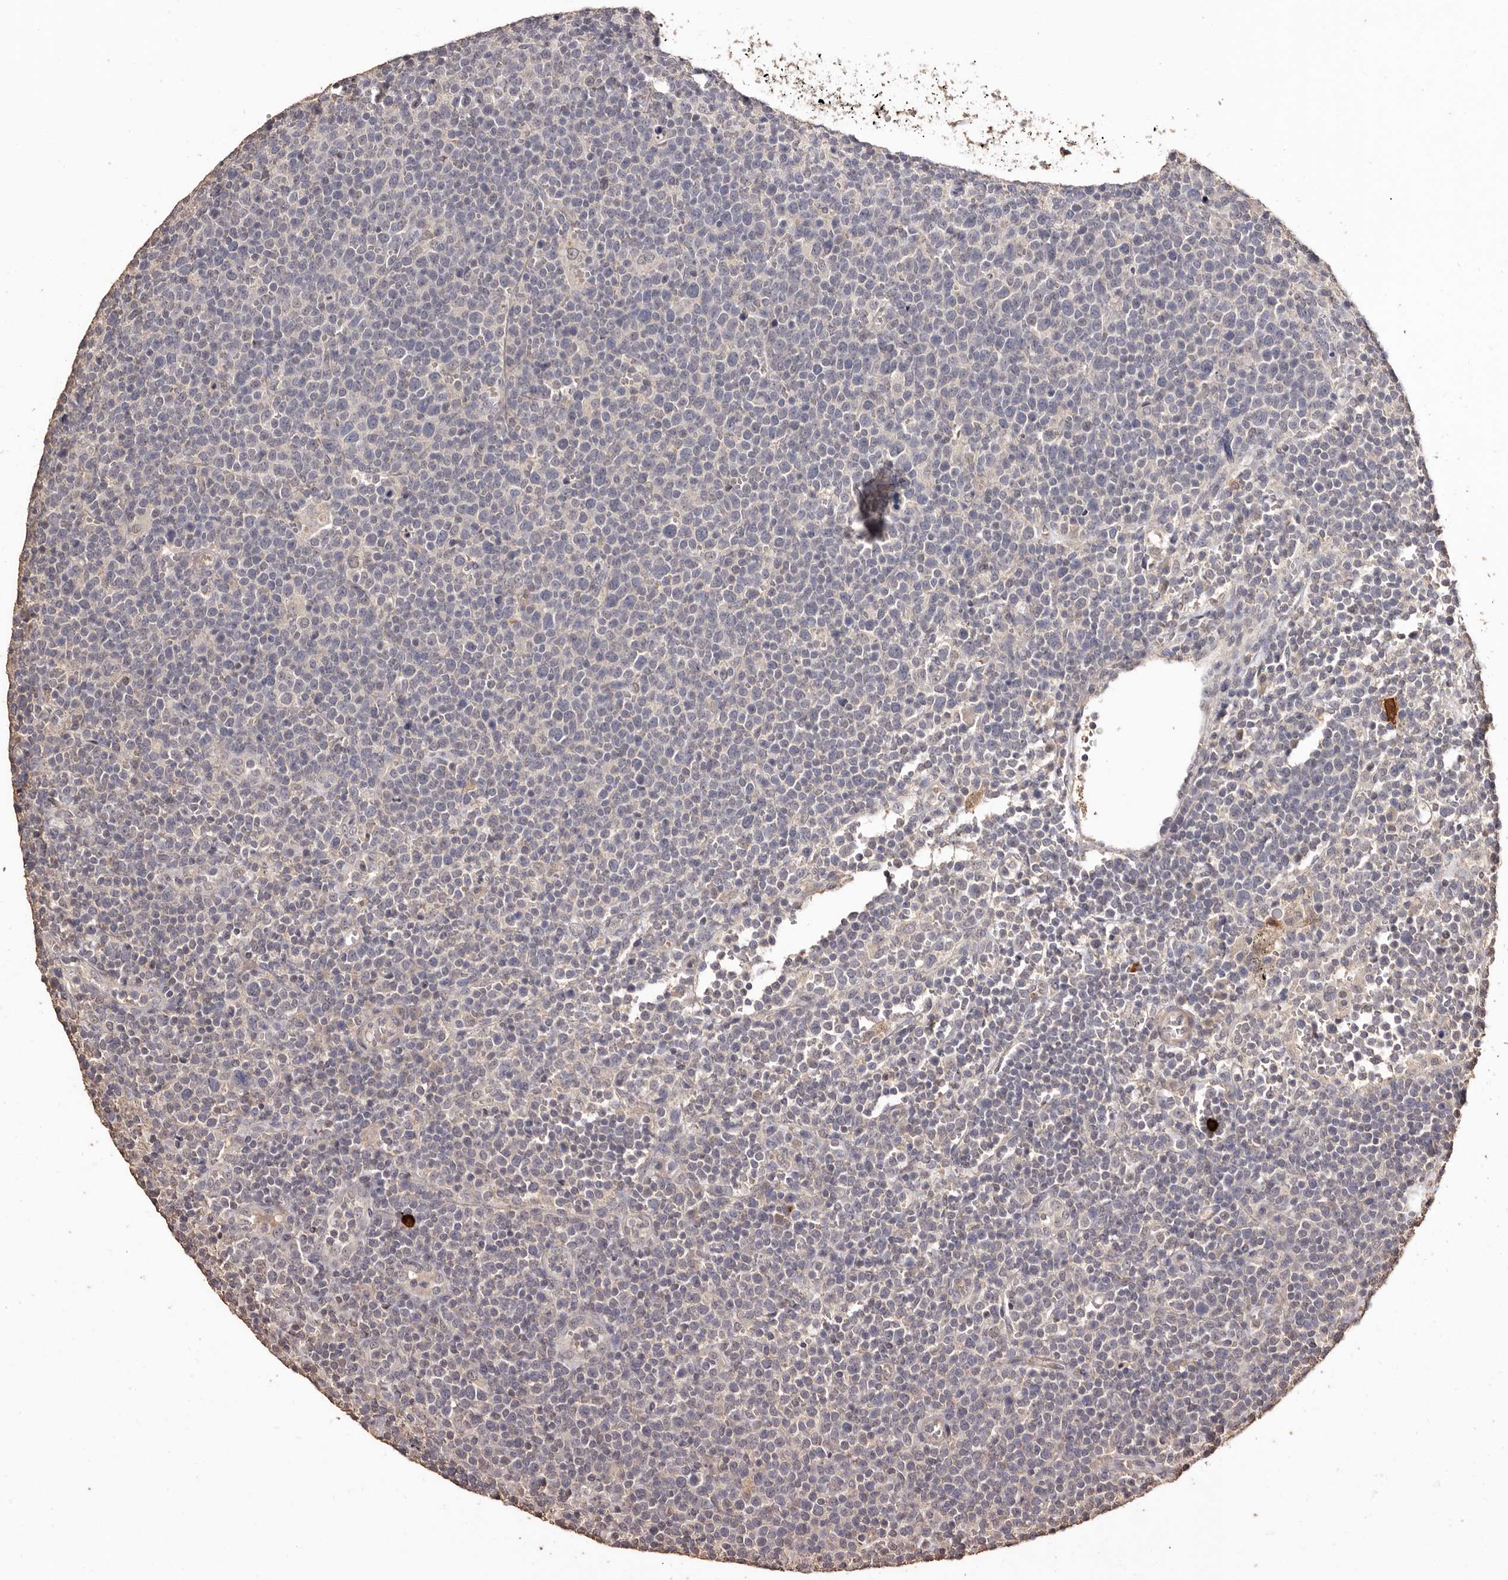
{"staining": {"intensity": "negative", "quantity": "none", "location": "none"}, "tissue": "lymphoma", "cell_type": "Tumor cells", "image_type": "cancer", "snomed": [{"axis": "morphology", "description": "Malignant lymphoma, non-Hodgkin's type, High grade"}, {"axis": "topography", "description": "Lymph node"}], "caption": "Immunohistochemistry micrograph of human lymphoma stained for a protein (brown), which demonstrates no staining in tumor cells.", "gene": "INAVA", "patient": {"sex": "male", "age": 61}}